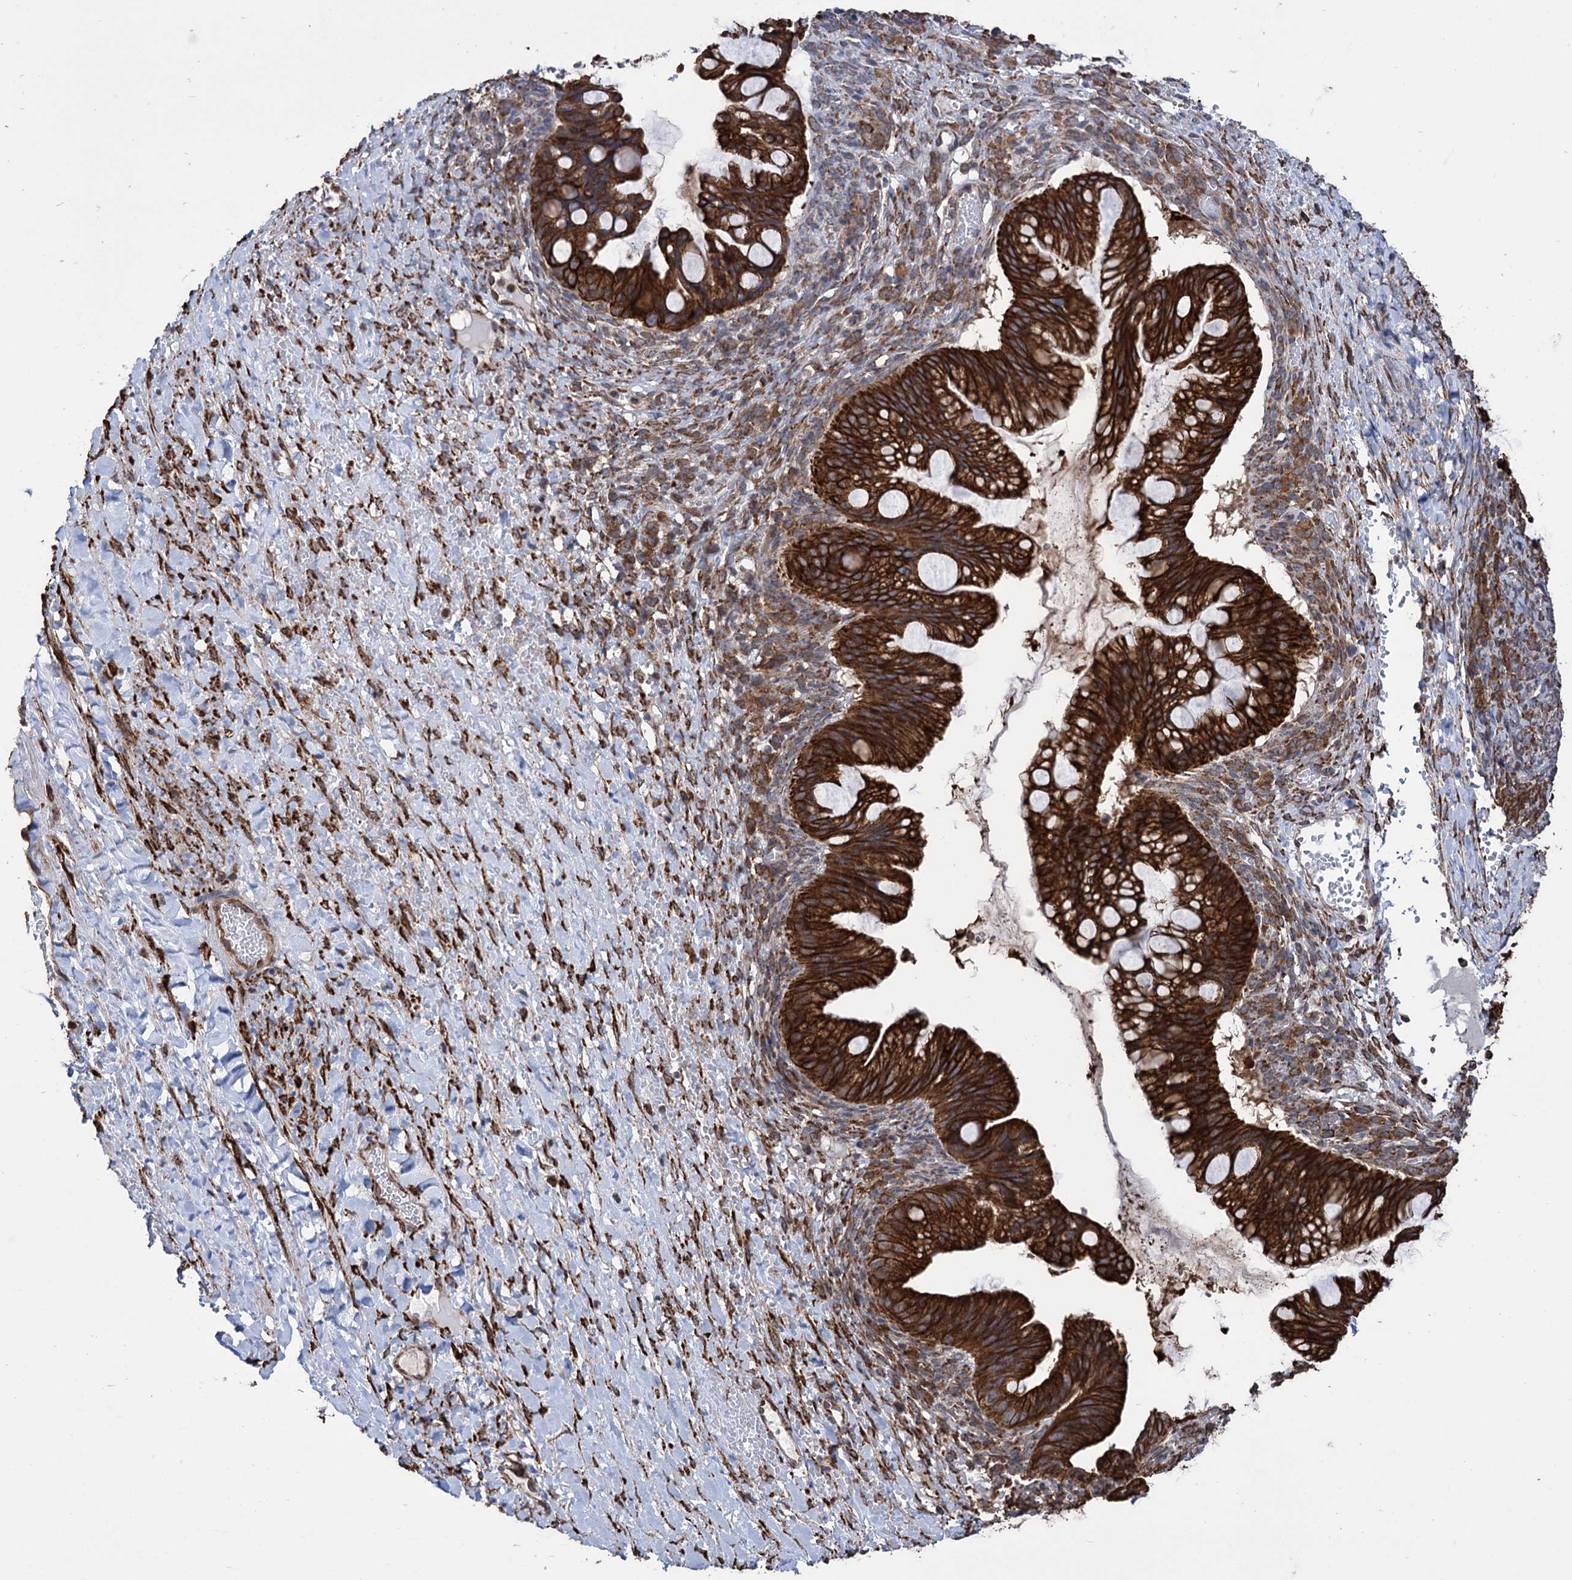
{"staining": {"intensity": "strong", "quantity": ">75%", "location": "cytoplasmic/membranous"}, "tissue": "ovarian cancer", "cell_type": "Tumor cells", "image_type": "cancer", "snomed": [{"axis": "morphology", "description": "Cystadenocarcinoma, mucinous, NOS"}, {"axis": "topography", "description": "Ovary"}], "caption": "This is an image of immunohistochemistry staining of ovarian mucinous cystadenocarcinoma, which shows strong positivity in the cytoplasmic/membranous of tumor cells.", "gene": "CDAN1", "patient": {"sex": "female", "age": 73}}